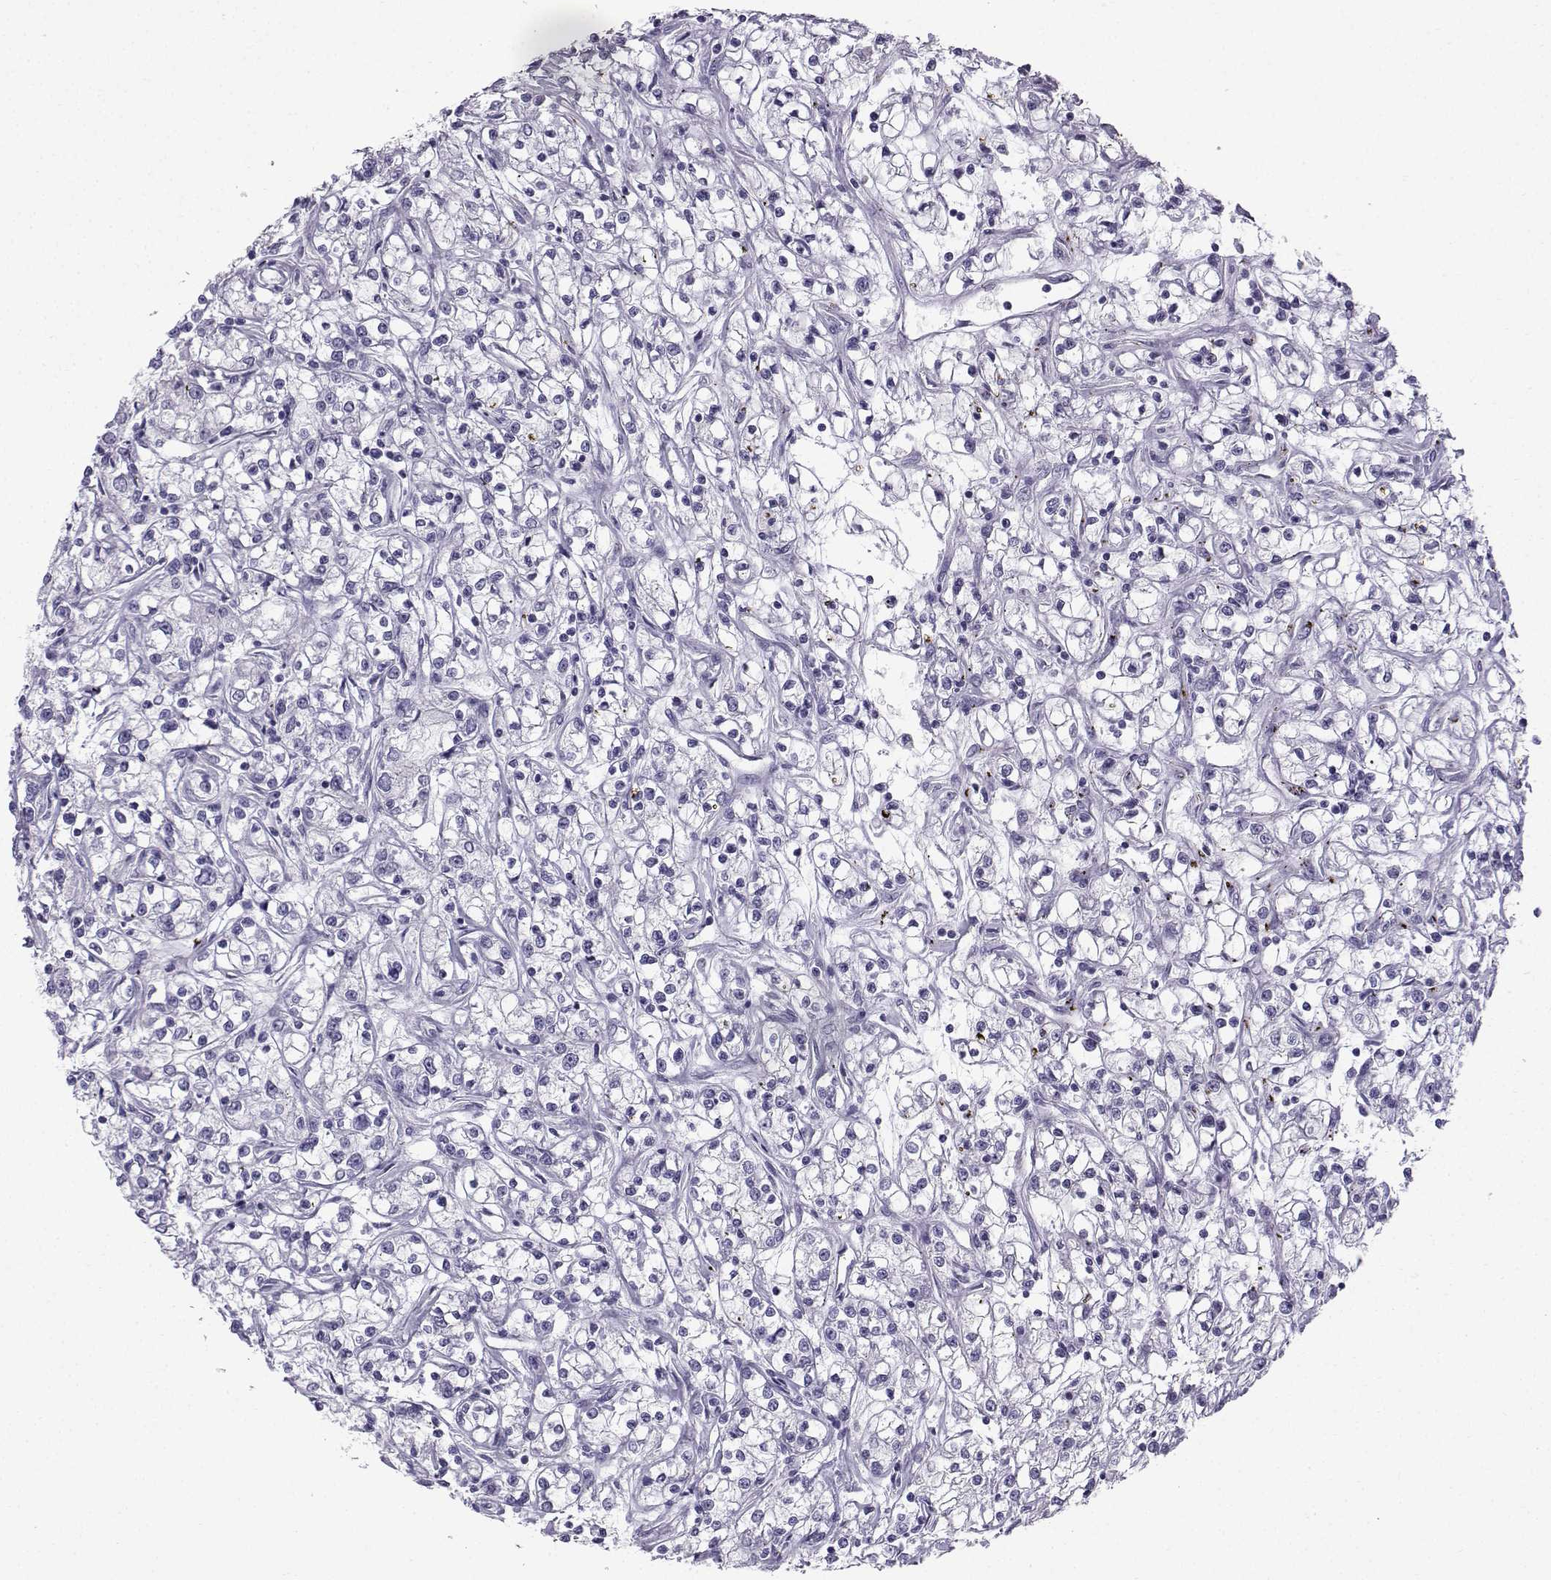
{"staining": {"intensity": "negative", "quantity": "none", "location": "none"}, "tissue": "renal cancer", "cell_type": "Tumor cells", "image_type": "cancer", "snomed": [{"axis": "morphology", "description": "Adenocarcinoma, NOS"}, {"axis": "topography", "description": "Kidney"}], "caption": "Micrograph shows no protein staining in tumor cells of adenocarcinoma (renal) tissue. (Brightfield microscopy of DAB (3,3'-diaminobenzidine) IHC at high magnification).", "gene": "ZBTB8B", "patient": {"sex": "female", "age": 59}}